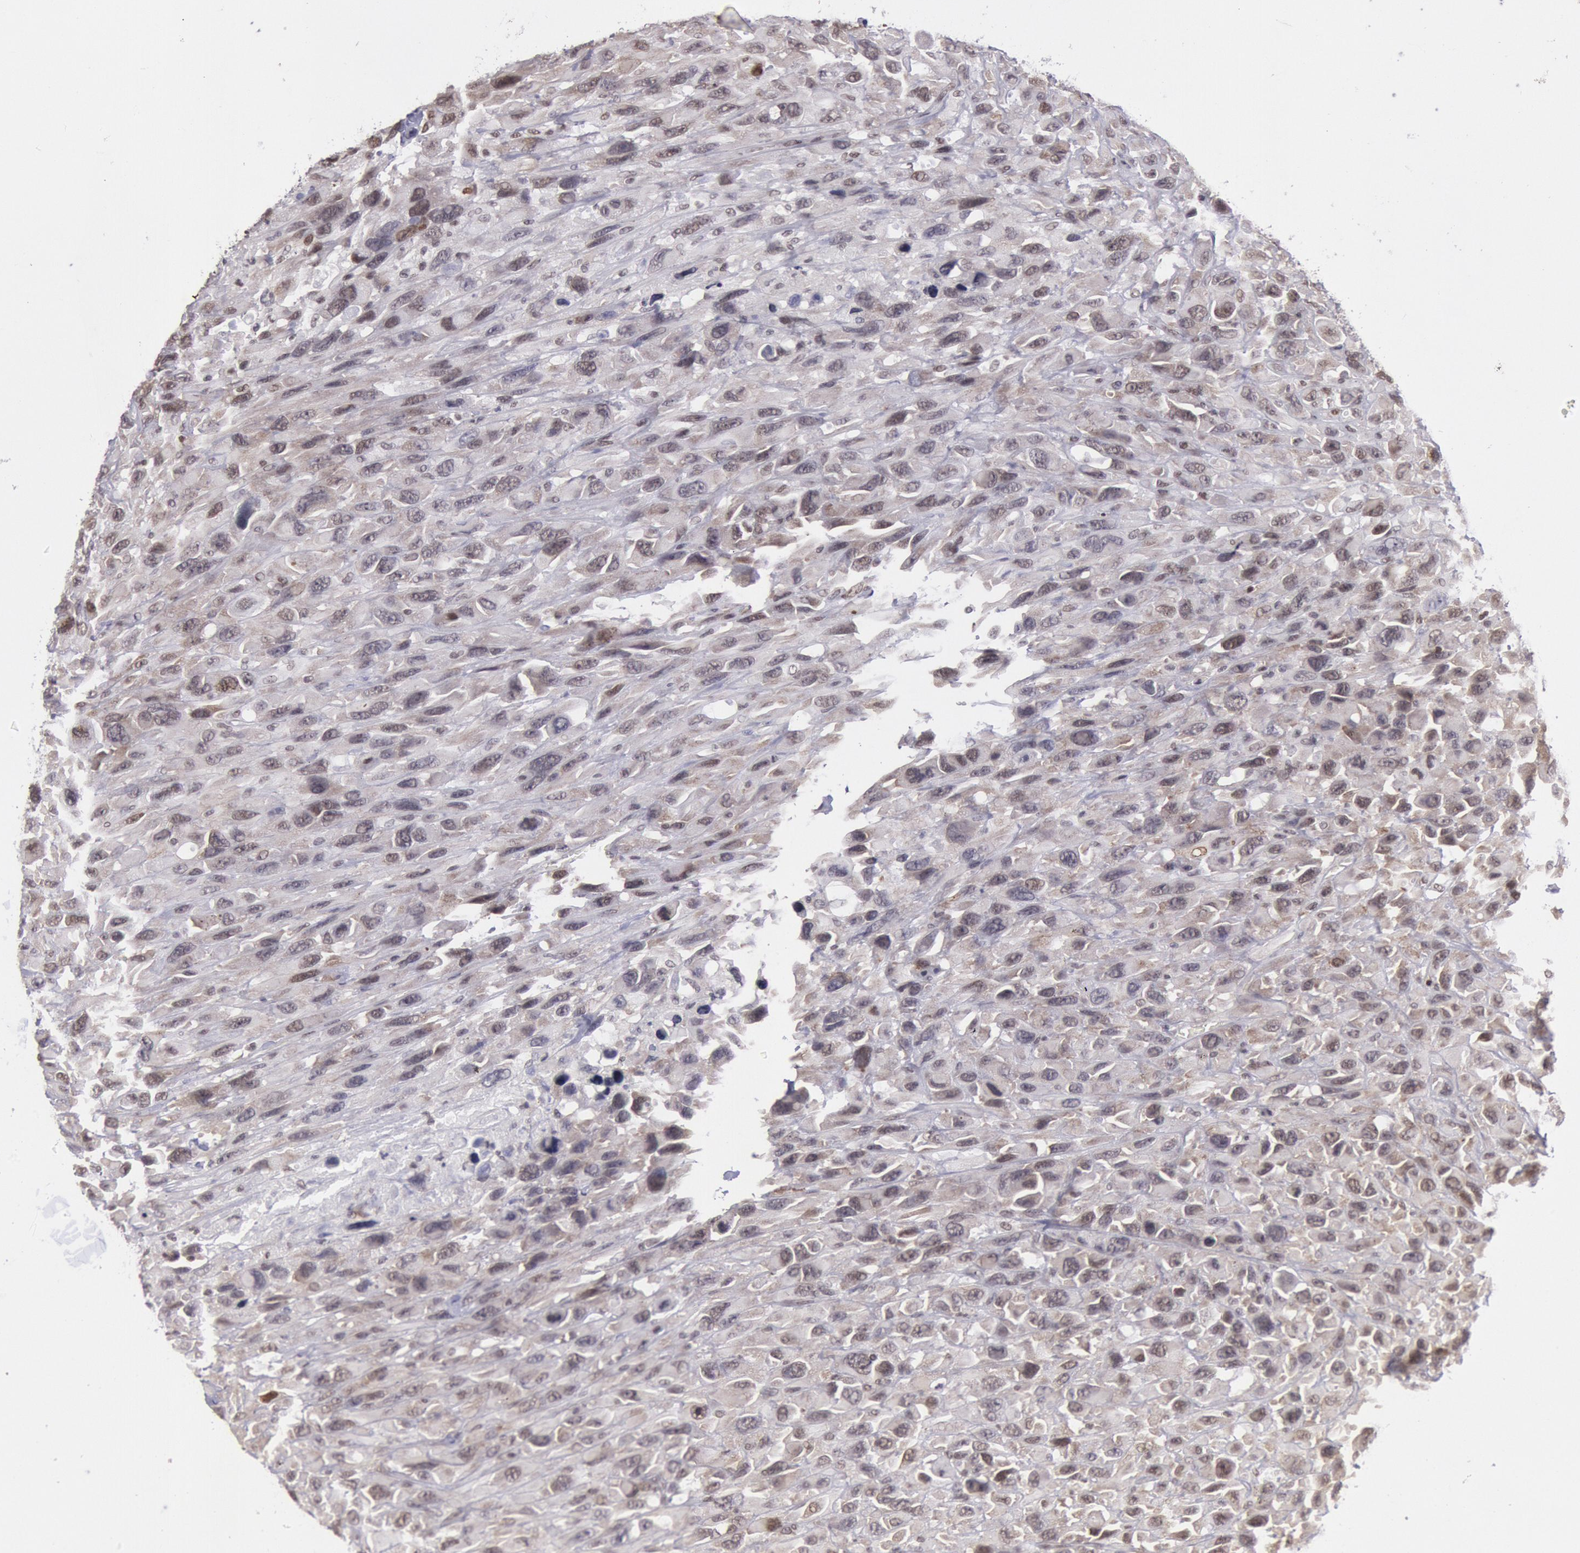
{"staining": {"intensity": "moderate", "quantity": "25%-75%", "location": "nuclear"}, "tissue": "renal cancer", "cell_type": "Tumor cells", "image_type": "cancer", "snomed": [{"axis": "morphology", "description": "Adenocarcinoma, NOS"}, {"axis": "topography", "description": "Kidney"}], "caption": "IHC staining of adenocarcinoma (renal), which shows medium levels of moderate nuclear positivity in about 25%-75% of tumor cells indicating moderate nuclear protein positivity. The staining was performed using DAB (3,3'-diaminobenzidine) (brown) for protein detection and nuclei were counterstained in hematoxylin (blue).", "gene": "NKAP", "patient": {"sex": "male", "age": 79}}